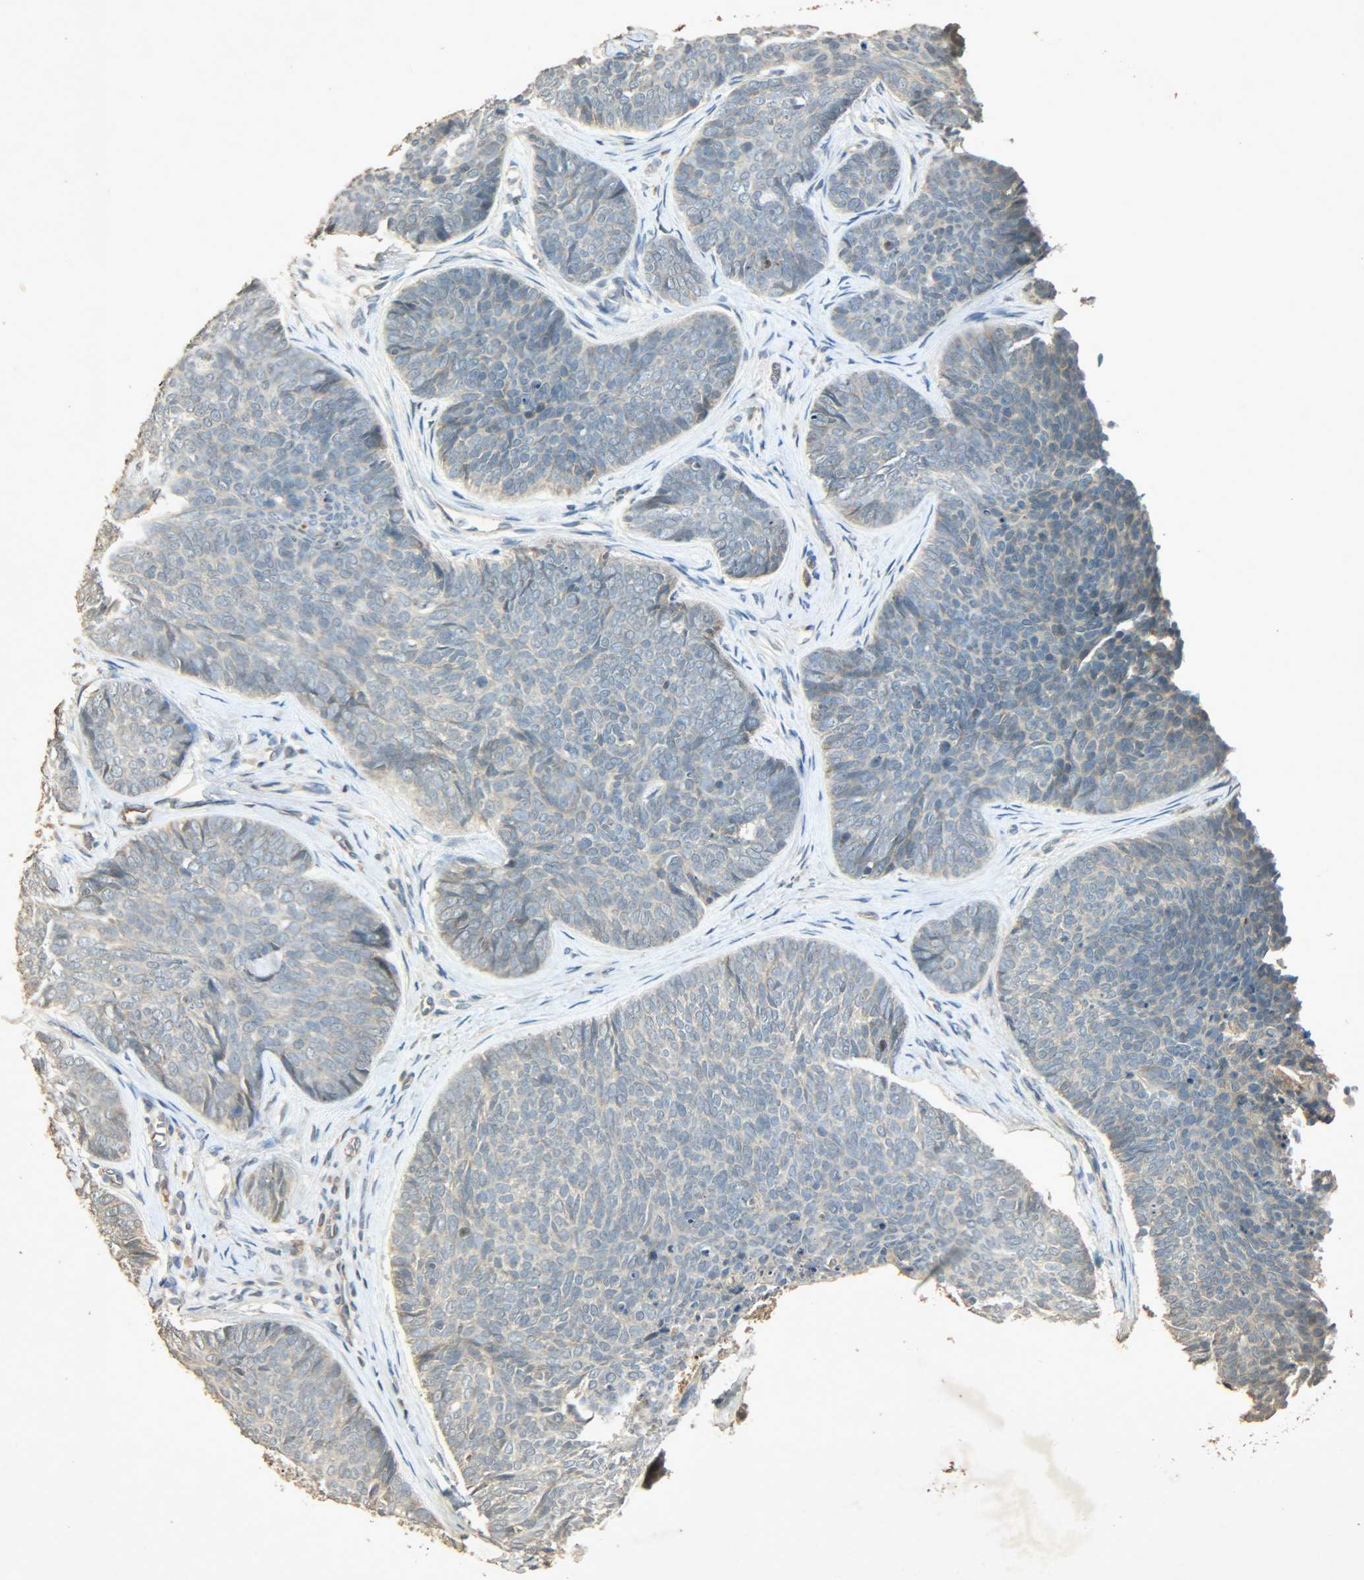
{"staining": {"intensity": "weak", "quantity": ">75%", "location": "cytoplasmic/membranous"}, "tissue": "skin cancer", "cell_type": "Tumor cells", "image_type": "cancer", "snomed": [{"axis": "morphology", "description": "Normal tissue, NOS"}, {"axis": "morphology", "description": "Basal cell carcinoma"}, {"axis": "topography", "description": "Skin"}], "caption": "This is an image of immunohistochemistry (IHC) staining of skin cancer (basal cell carcinoma), which shows weak expression in the cytoplasmic/membranous of tumor cells.", "gene": "ATP2B1", "patient": {"sex": "female", "age": 69}}